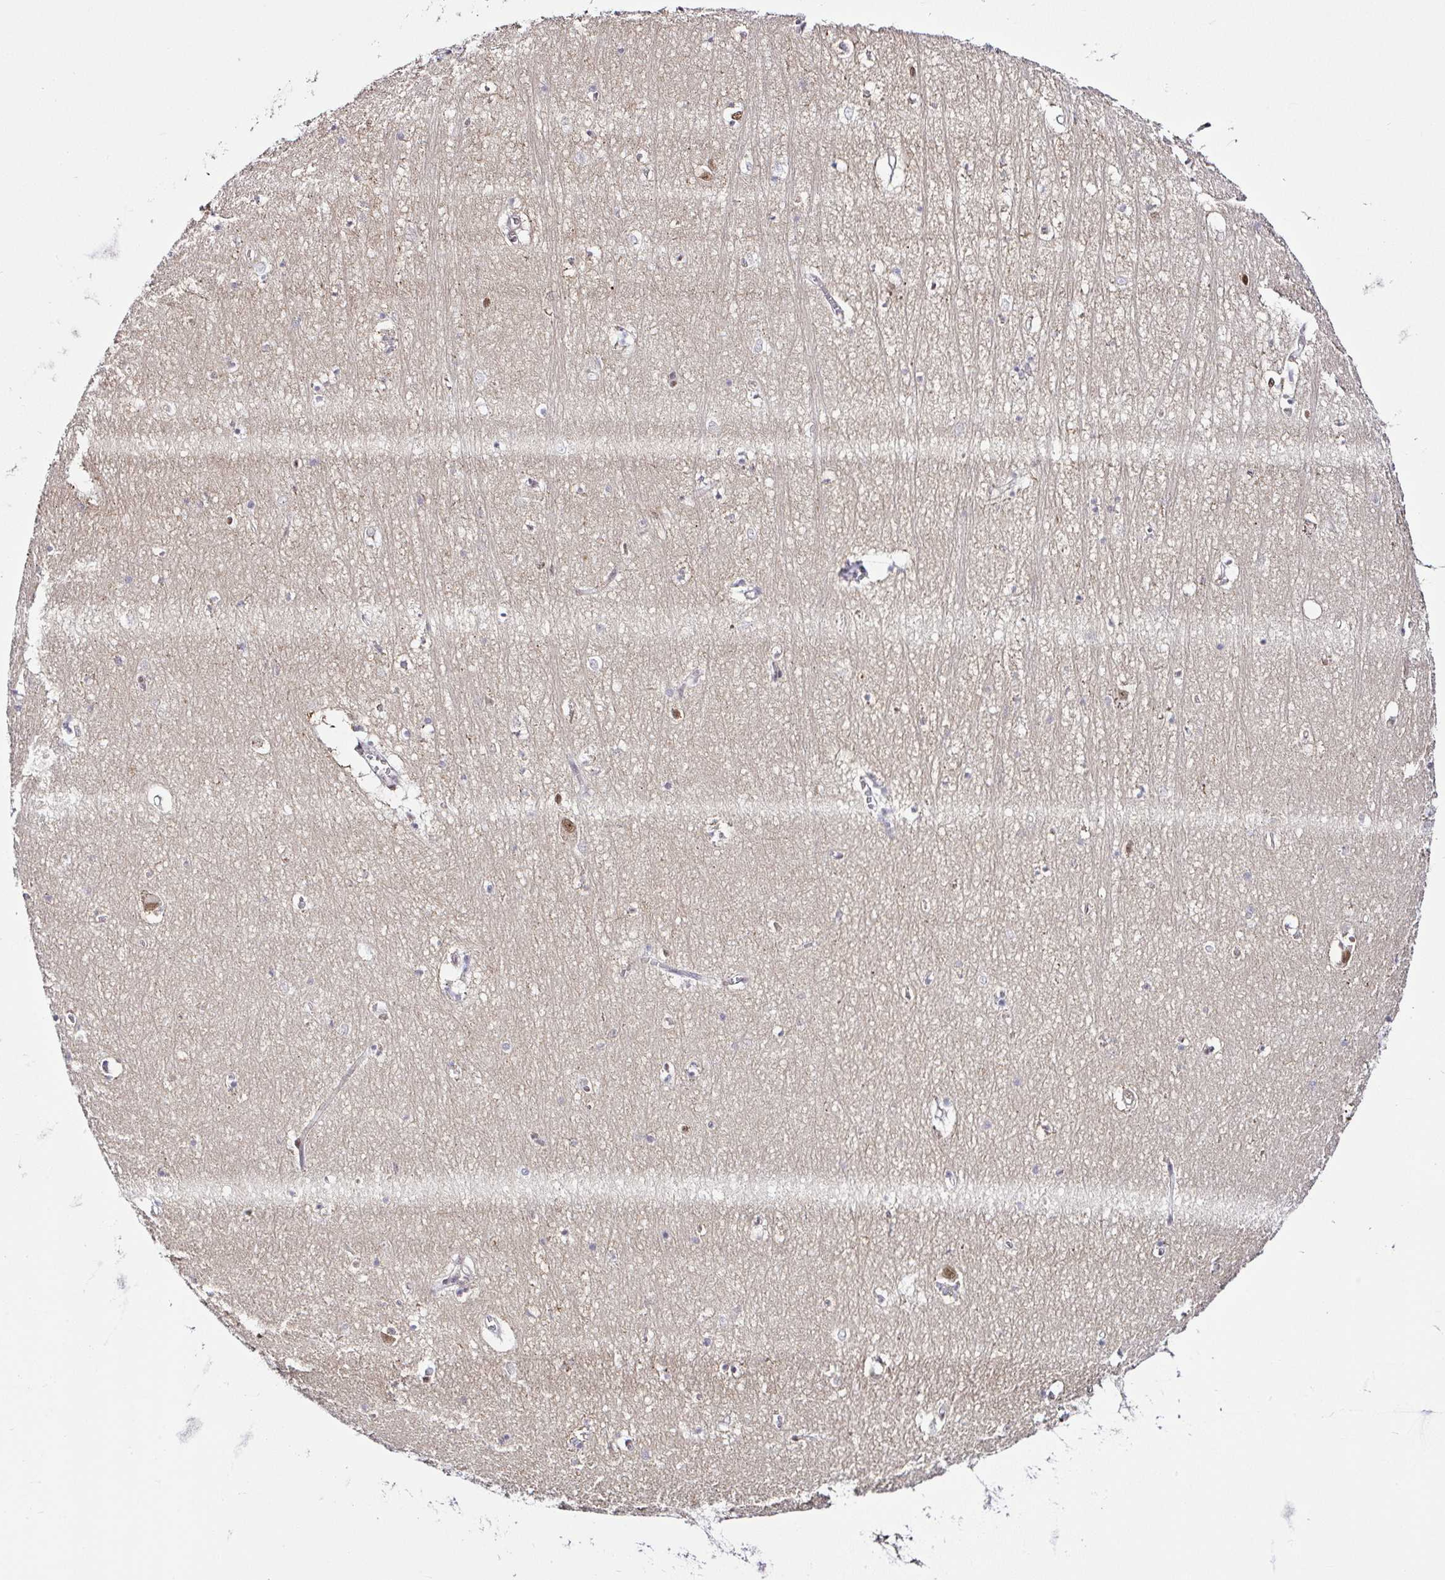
{"staining": {"intensity": "strong", "quantity": "<25%", "location": "nuclear"}, "tissue": "hippocampus", "cell_type": "Glial cells", "image_type": "normal", "snomed": [{"axis": "morphology", "description": "Normal tissue, NOS"}, {"axis": "topography", "description": "Hippocampus"}], "caption": "Immunohistochemical staining of unremarkable hippocampus shows strong nuclear protein positivity in approximately <25% of glial cells.", "gene": "PTPN2", "patient": {"sex": "female", "age": 64}}